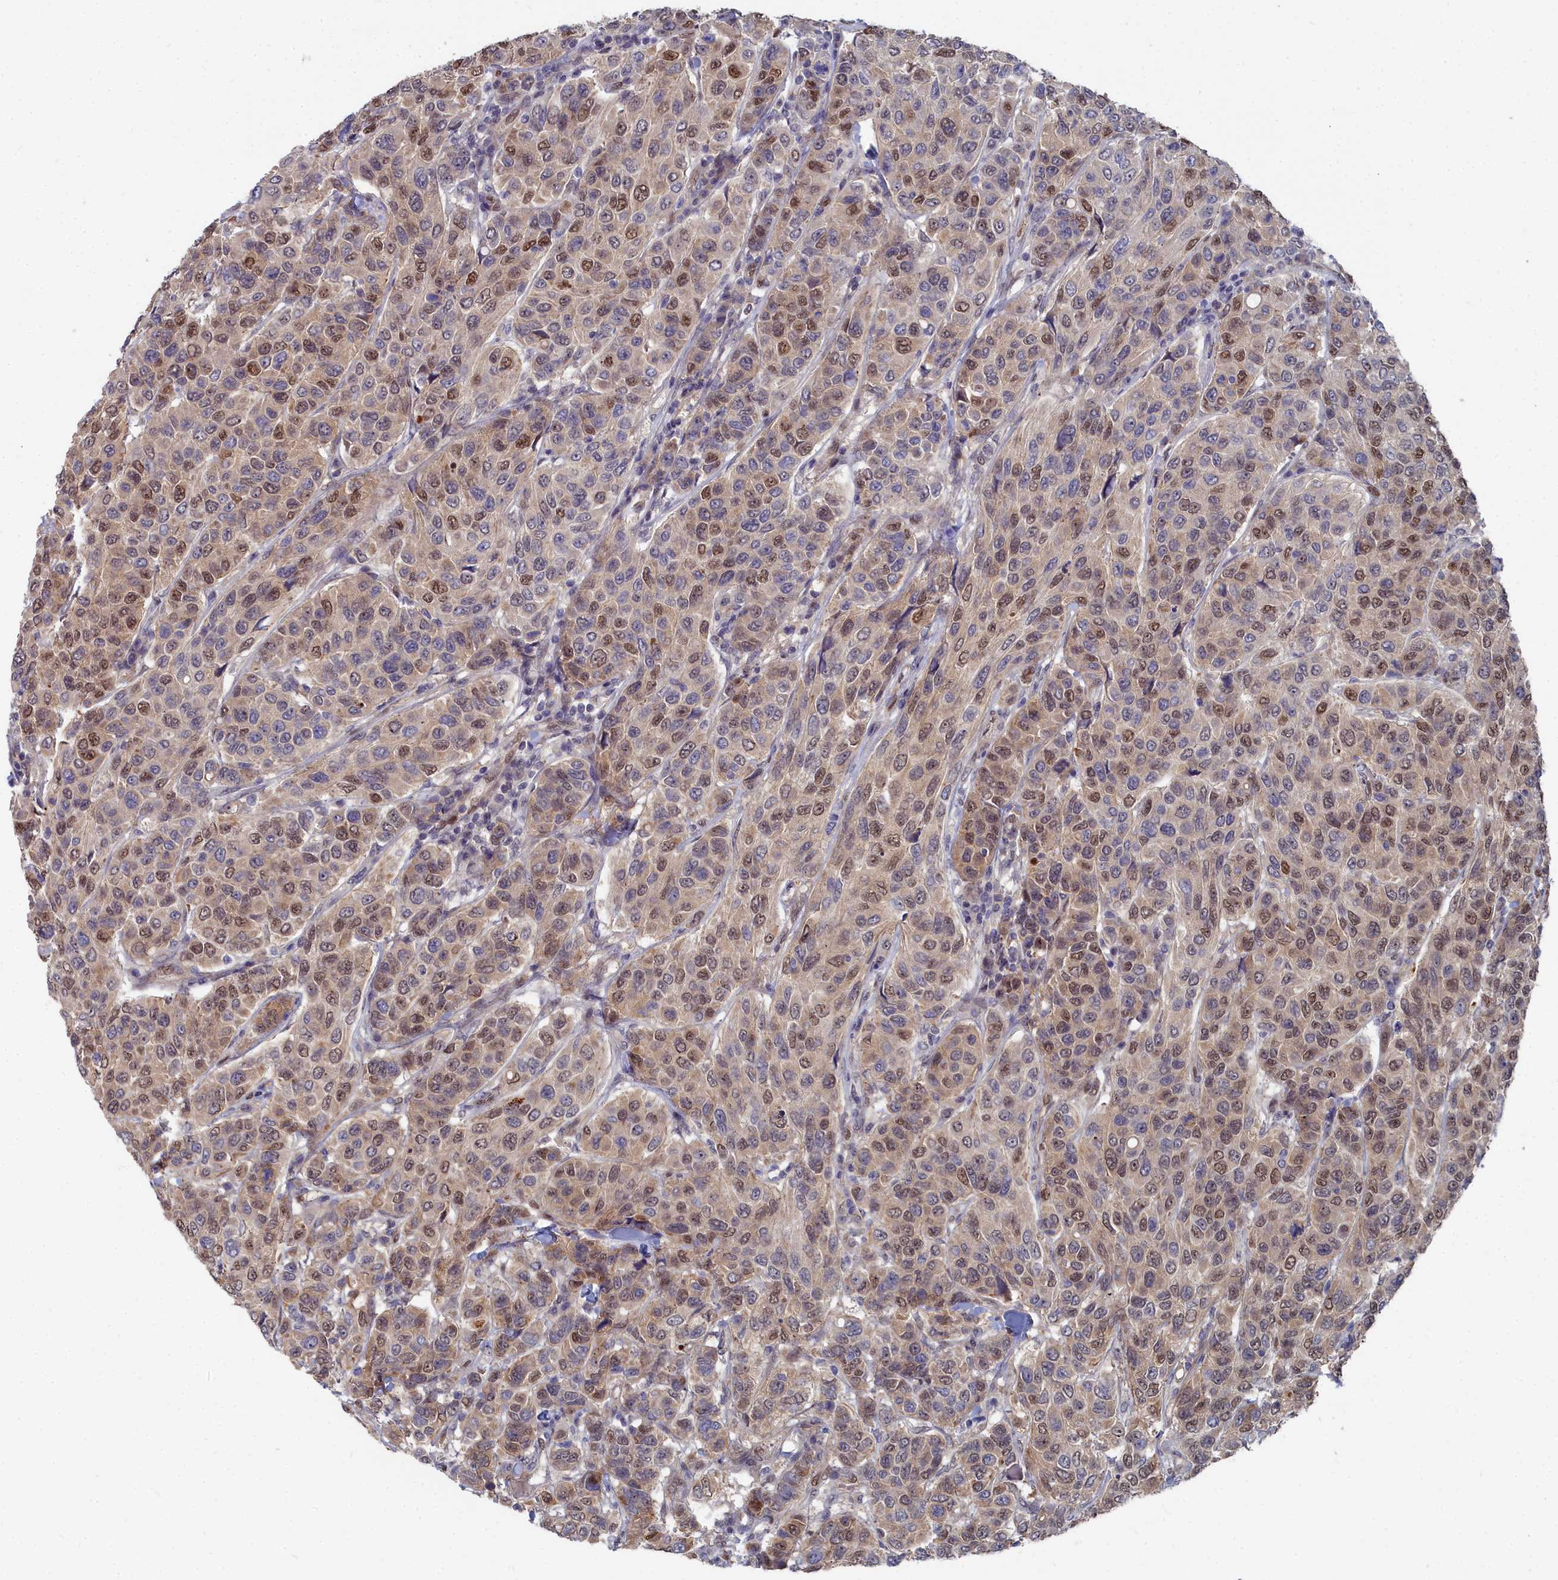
{"staining": {"intensity": "moderate", "quantity": "25%-75%", "location": "nuclear"}, "tissue": "breast cancer", "cell_type": "Tumor cells", "image_type": "cancer", "snomed": [{"axis": "morphology", "description": "Duct carcinoma"}, {"axis": "topography", "description": "Breast"}], "caption": "Breast cancer (intraductal carcinoma) stained with a brown dye demonstrates moderate nuclear positive positivity in about 25%-75% of tumor cells.", "gene": "RPS27A", "patient": {"sex": "female", "age": 55}}